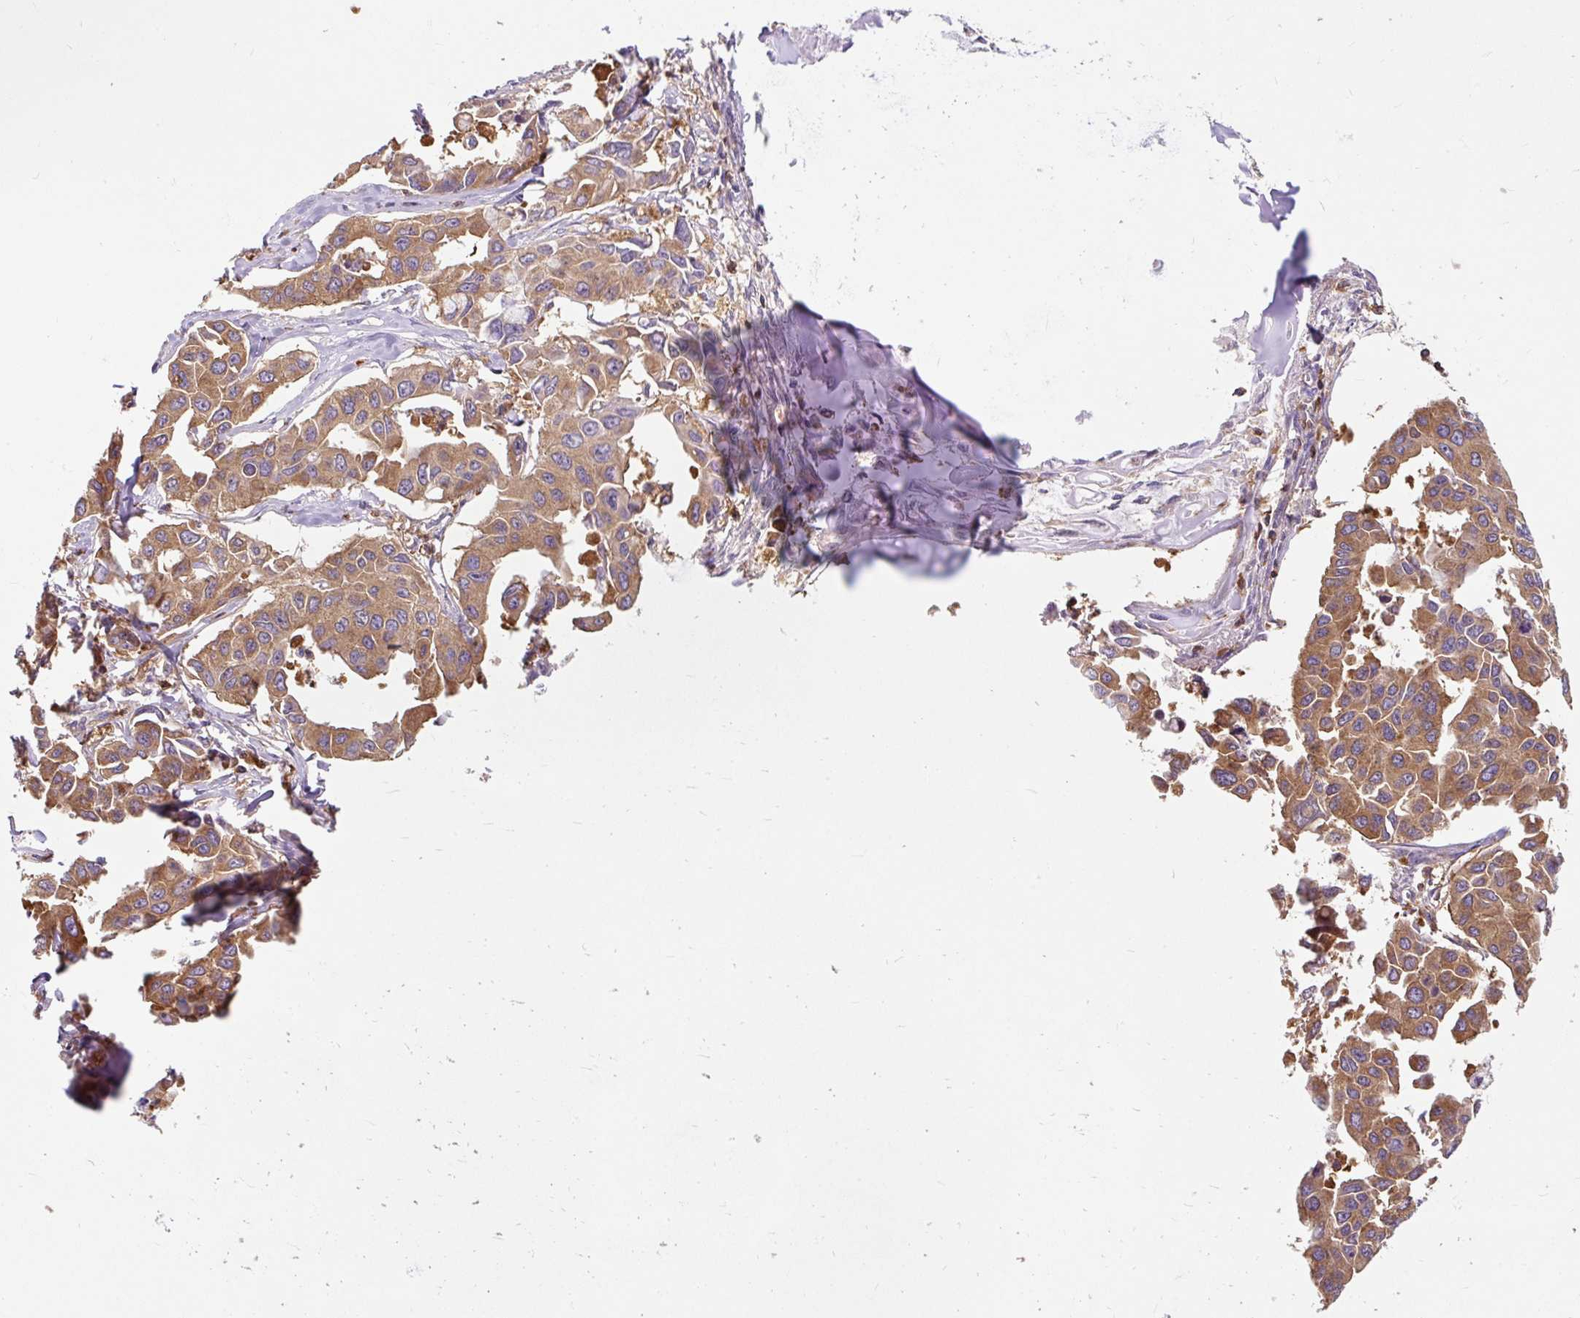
{"staining": {"intensity": "moderate", "quantity": ">75%", "location": "cytoplasmic/membranous"}, "tissue": "lung cancer", "cell_type": "Tumor cells", "image_type": "cancer", "snomed": [{"axis": "morphology", "description": "Adenocarcinoma, NOS"}, {"axis": "topography", "description": "Lung"}], "caption": "Immunohistochemistry of lung adenocarcinoma displays medium levels of moderate cytoplasmic/membranous staining in approximately >75% of tumor cells.", "gene": "CISD3", "patient": {"sex": "male", "age": 64}}